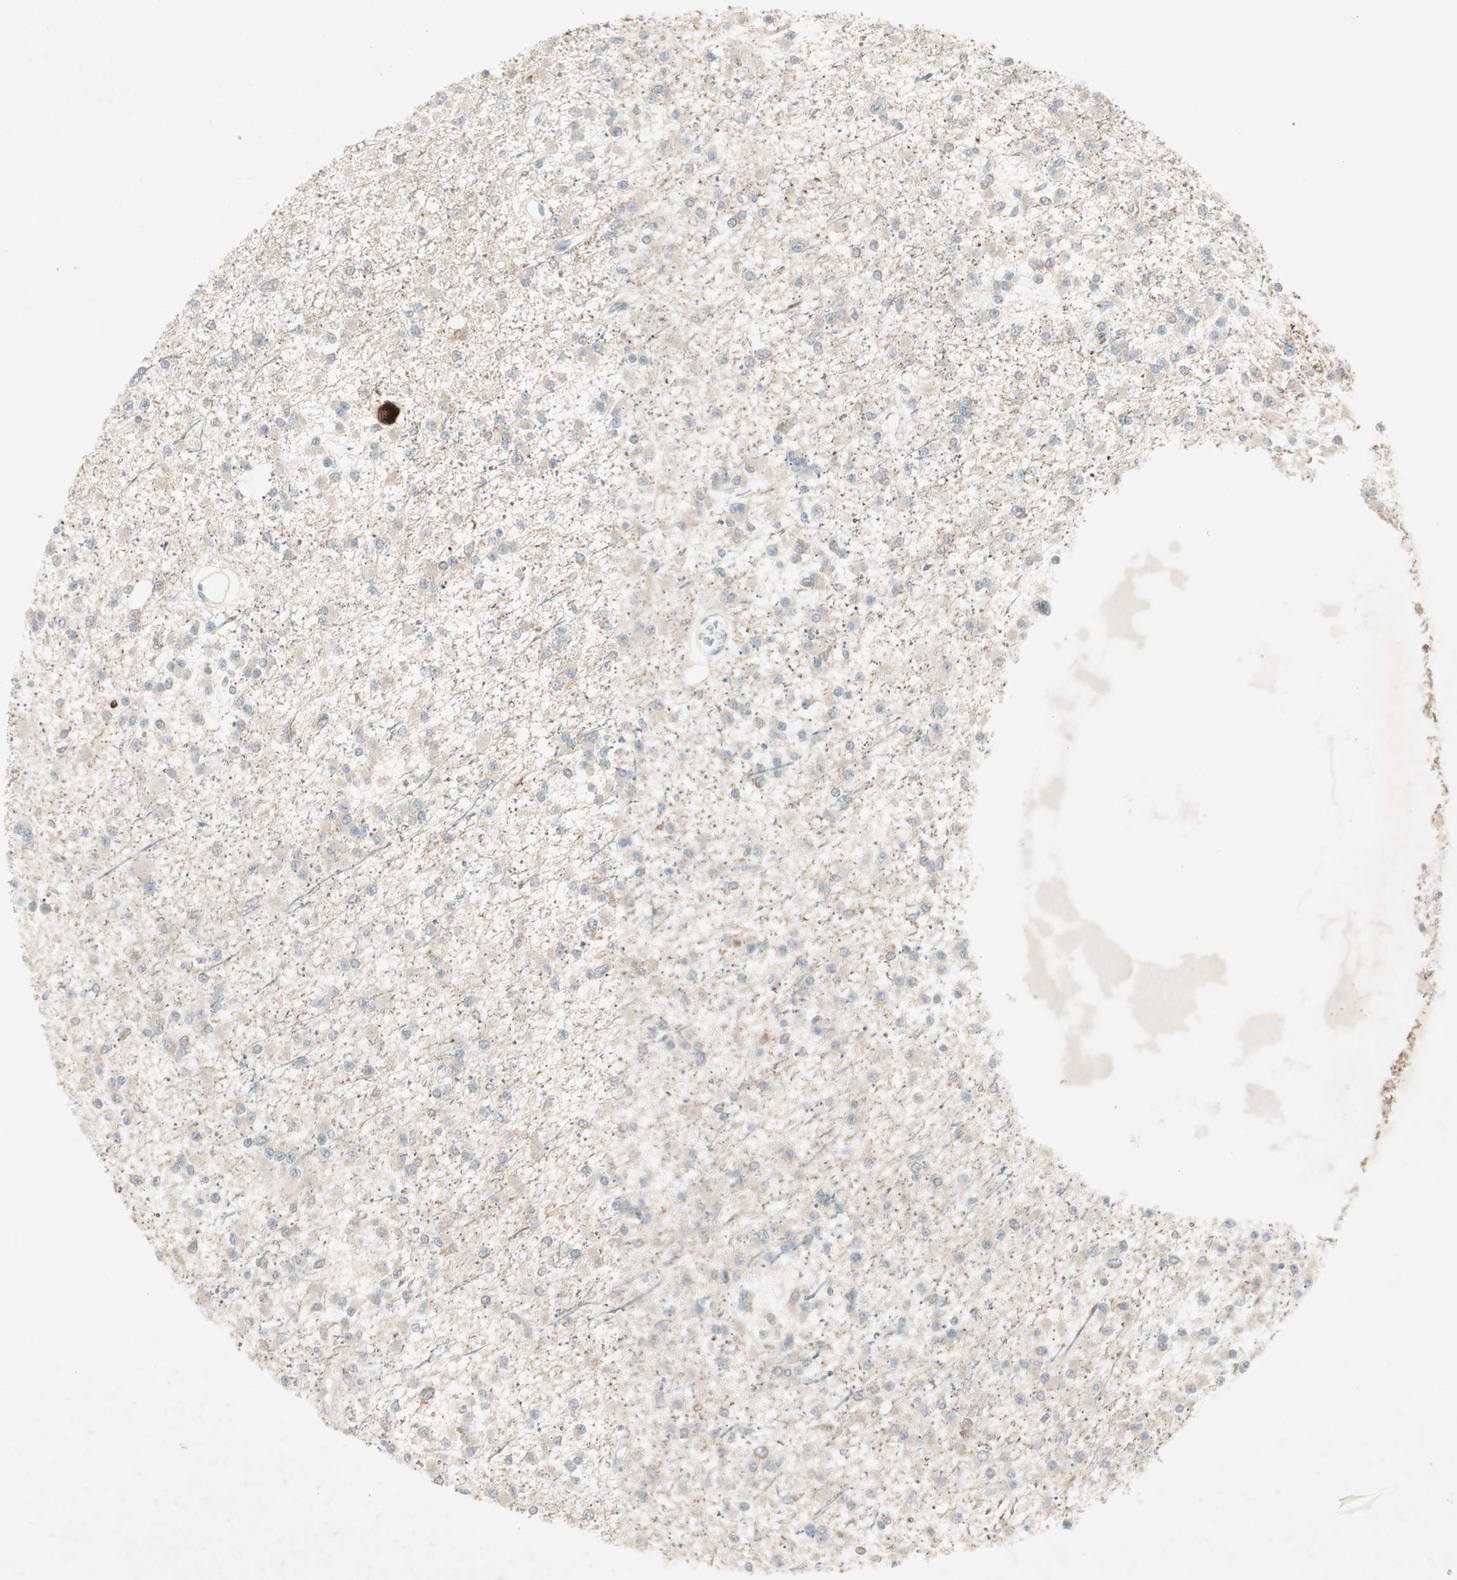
{"staining": {"intensity": "weak", "quantity": ">75%", "location": "cytoplasmic/membranous"}, "tissue": "glioma", "cell_type": "Tumor cells", "image_type": "cancer", "snomed": [{"axis": "morphology", "description": "Glioma, malignant, Low grade"}, {"axis": "topography", "description": "Brain"}], "caption": "Immunohistochemical staining of glioma shows low levels of weak cytoplasmic/membranous protein positivity in approximately >75% of tumor cells.", "gene": "MAPRE3", "patient": {"sex": "female", "age": 22}}